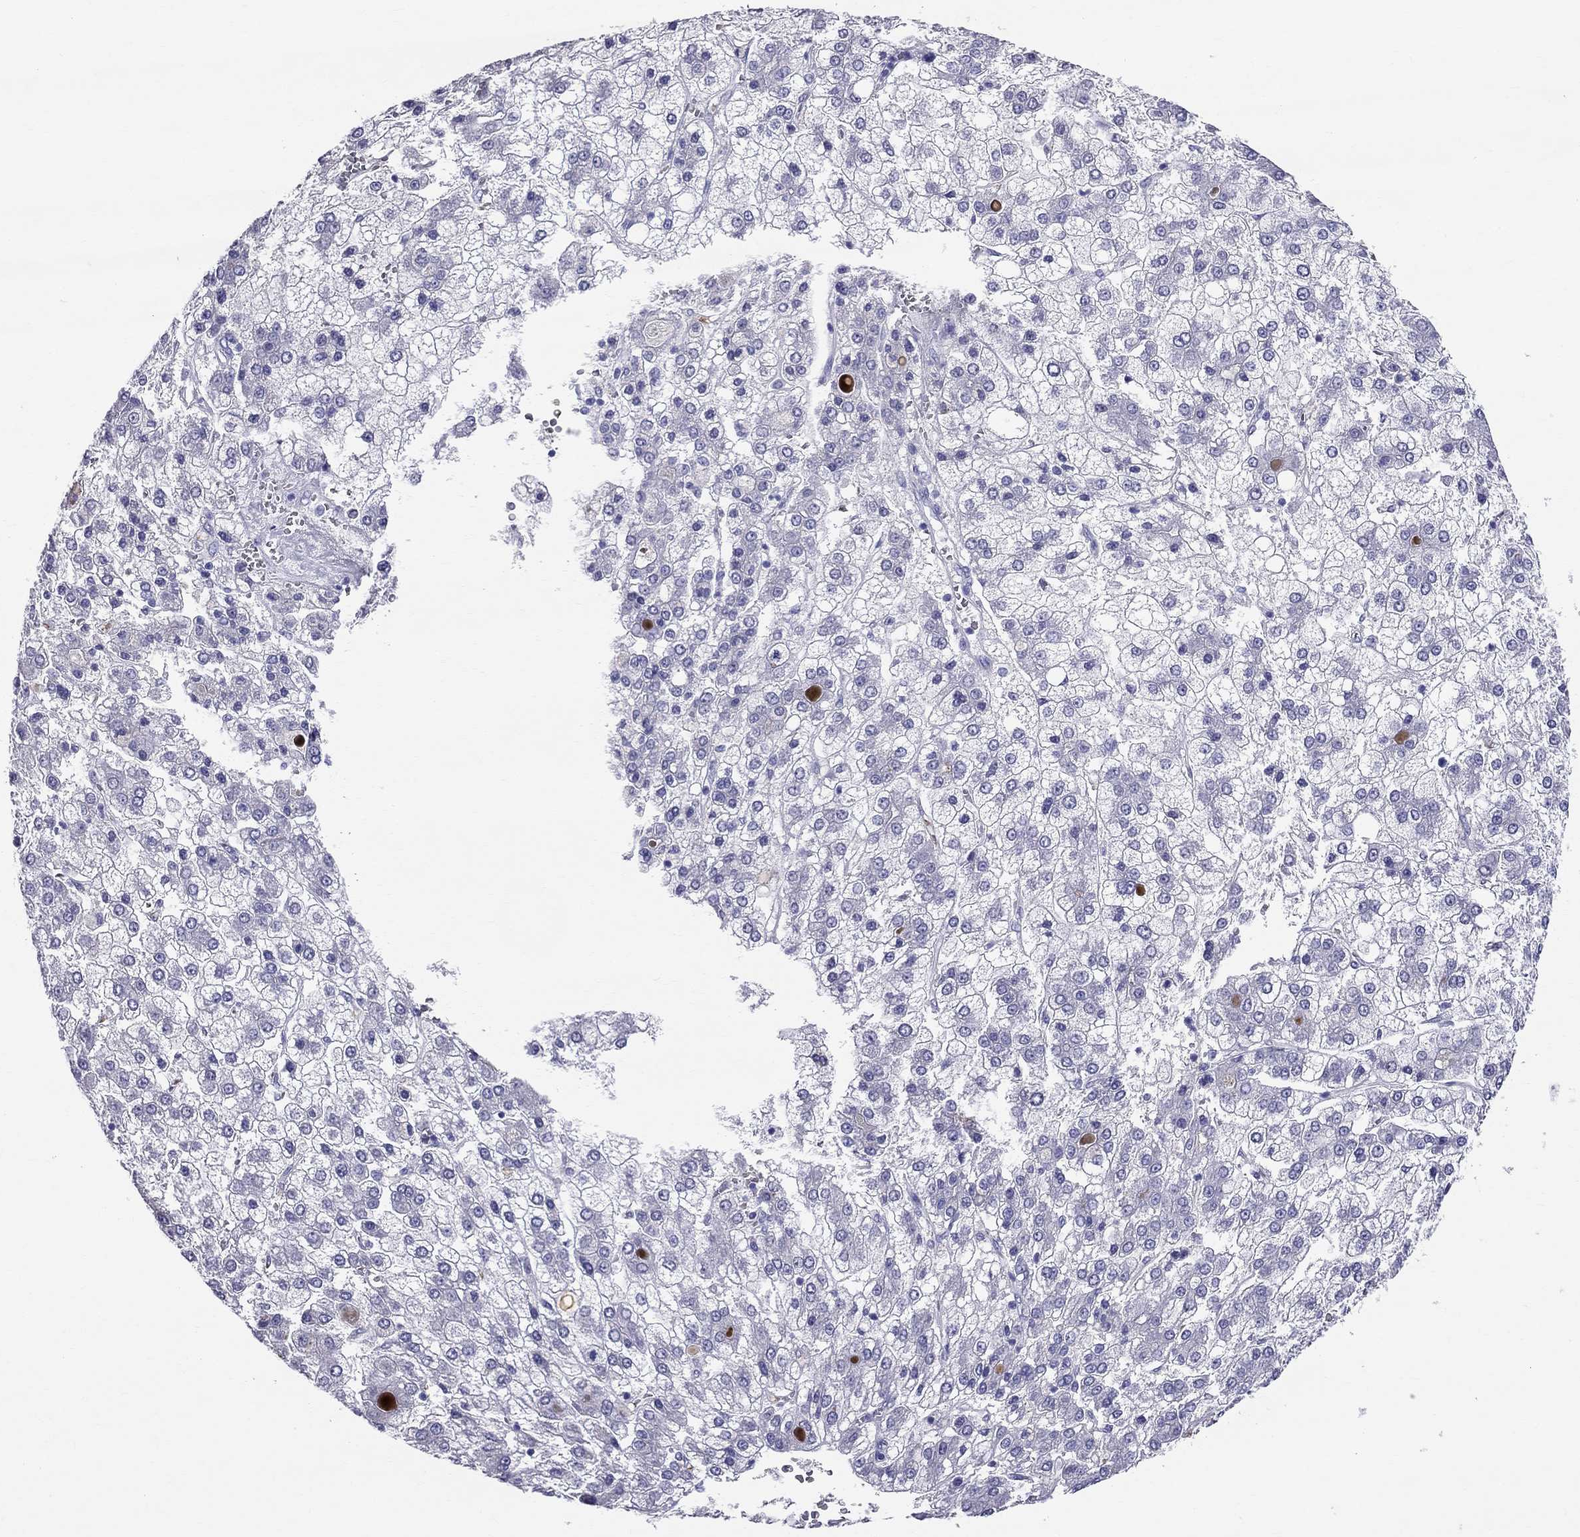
{"staining": {"intensity": "negative", "quantity": "none", "location": "none"}, "tissue": "liver cancer", "cell_type": "Tumor cells", "image_type": "cancer", "snomed": [{"axis": "morphology", "description": "Carcinoma, Hepatocellular, NOS"}, {"axis": "topography", "description": "Liver"}], "caption": "DAB immunohistochemical staining of human hepatocellular carcinoma (liver) reveals no significant staining in tumor cells. (Stains: DAB immunohistochemistry (IHC) with hematoxylin counter stain, Microscopy: brightfield microscopy at high magnification).", "gene": "DNAAF6", "patient": {"sex": "male", "age": 73}}